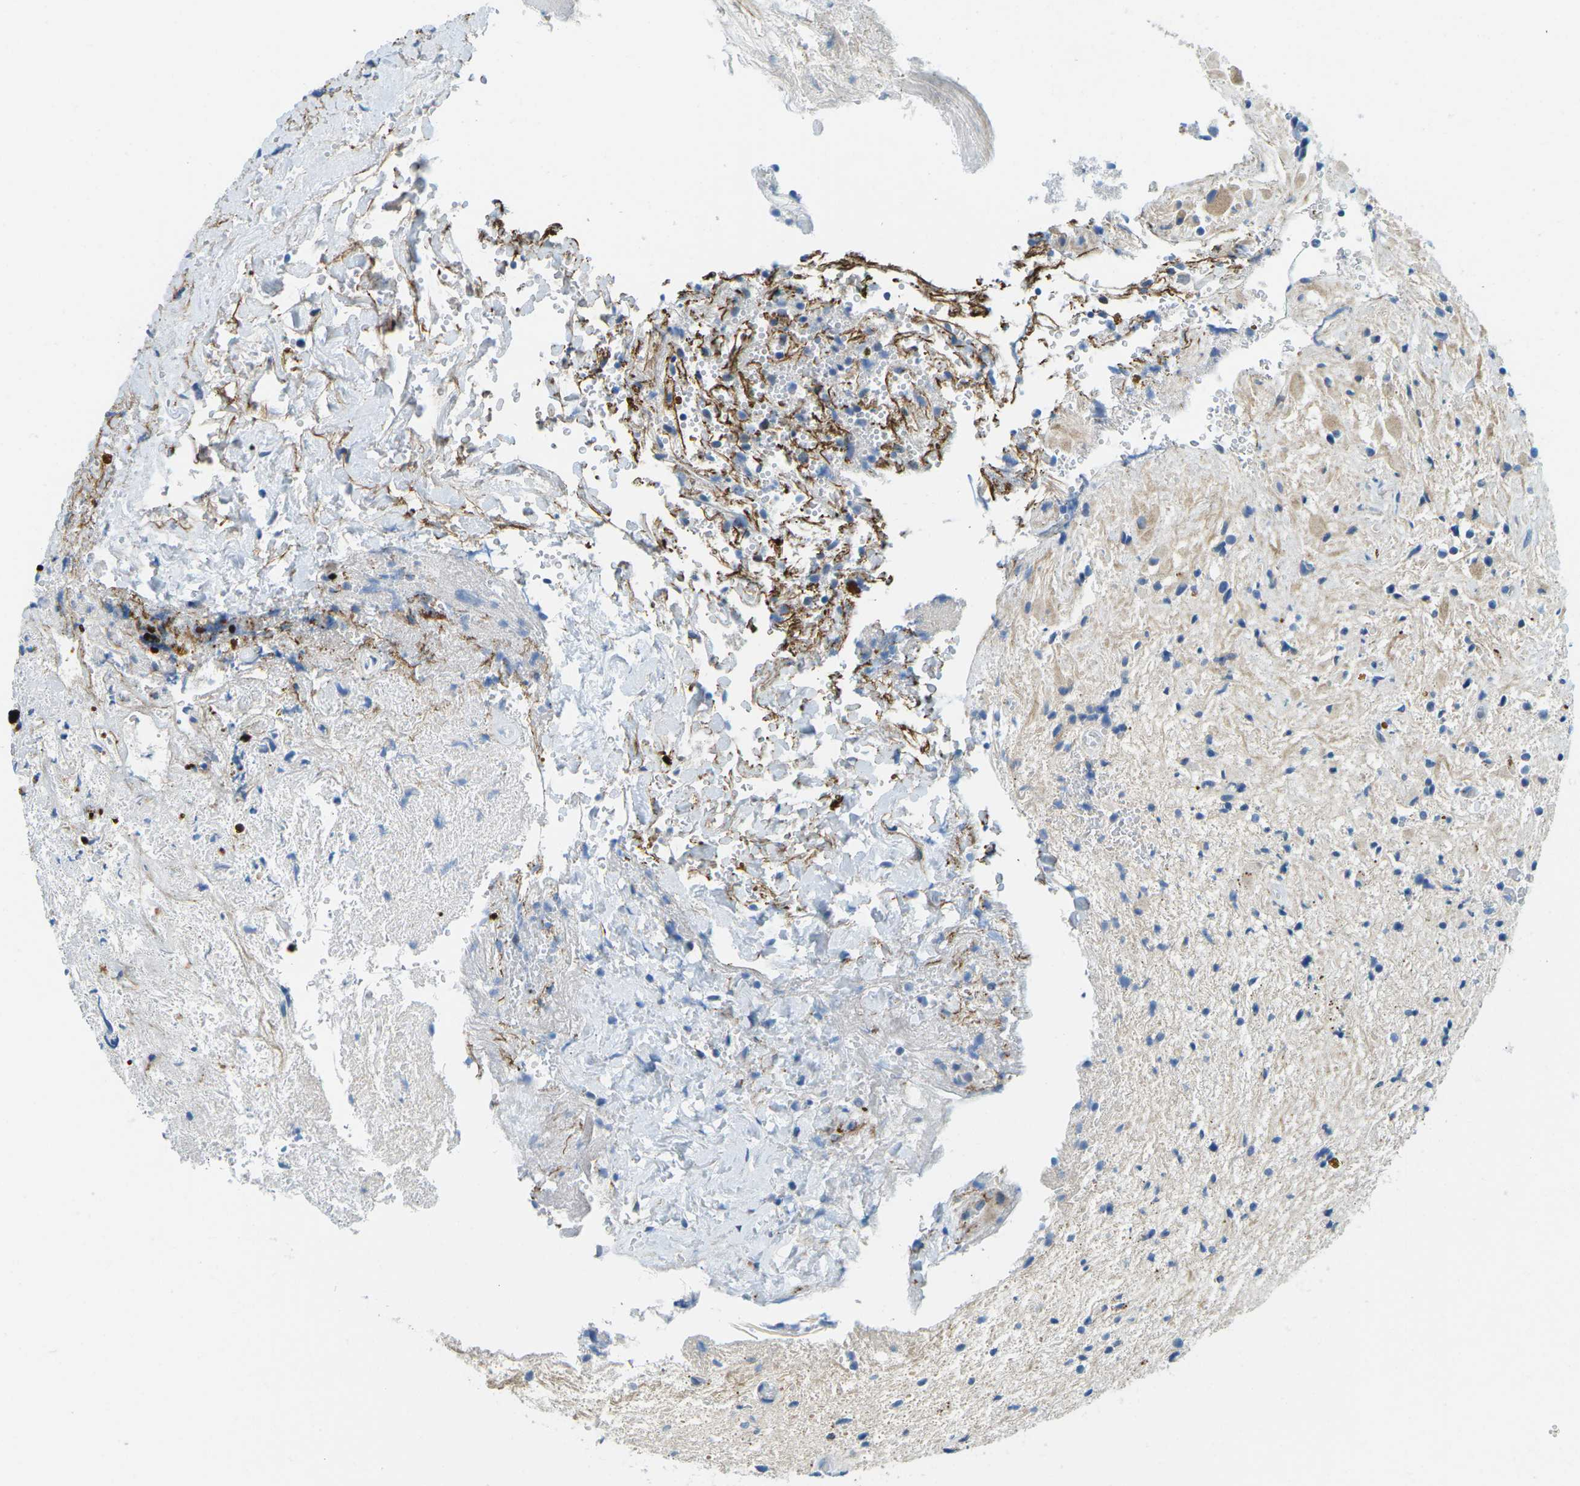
{"staining": {"intensity": "negative", "quantity": "none", "location": "none"}, "tissue": "glioma", "cell_type": "Tumor cells", "image_type": "cancer", "snomed": [{"axis": "morphology", "description": "Glioma, malignant, High grade"}, {"axis": "topography", "description": "Brain"}], "caption": "Immunohistochemistry of human malignant glioma (high-grade) demonstrates no expression in tumor cells.", "gene": "CFB", "patient": {"sex": "male", "age": 33}}